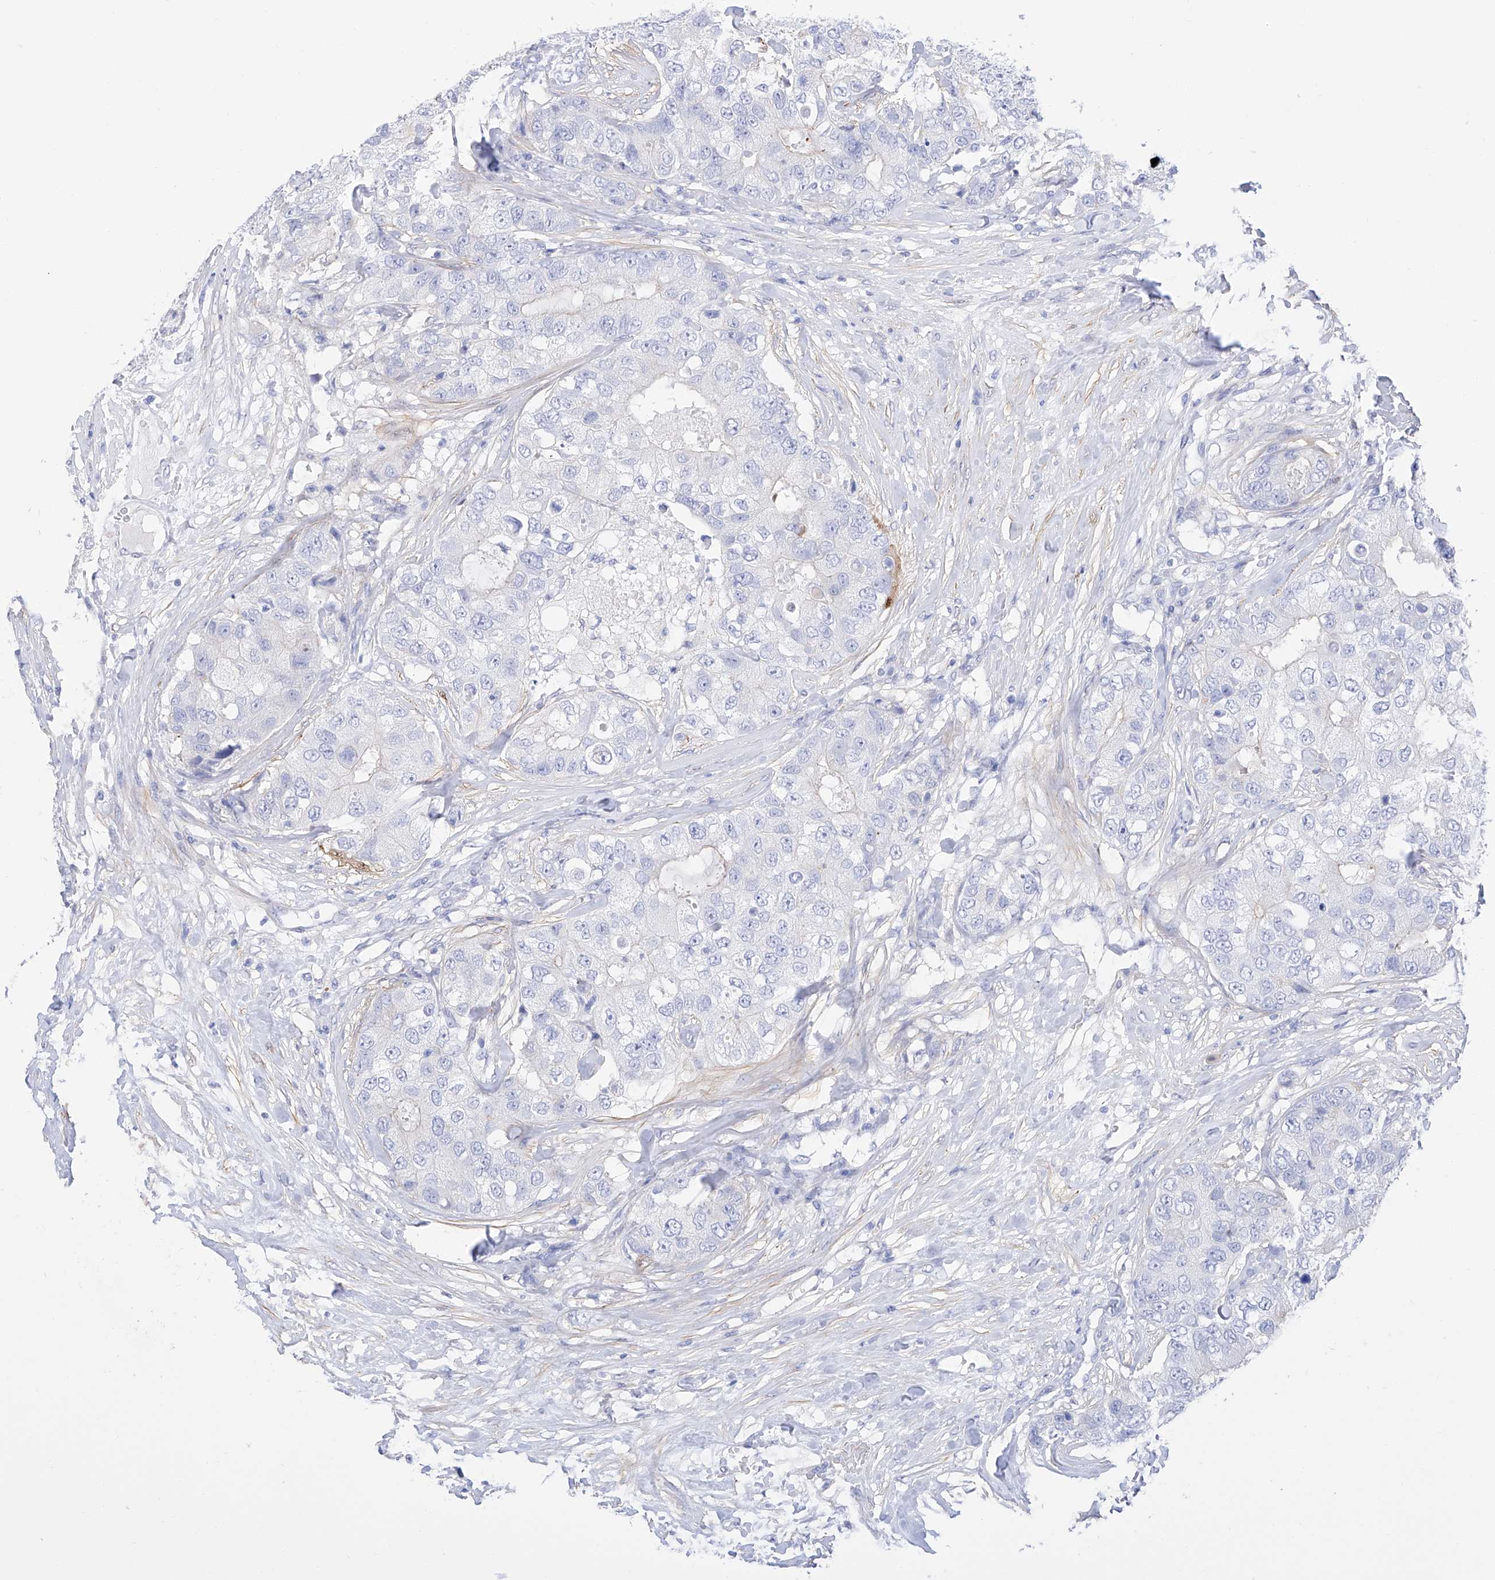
{"staining": {"intensity": "negative", "quantity": "none", "location": "none"}, "tissue": "breast cancer", "cell_type": "Tumor cells", "image_type": "cancer", "snomed": [{"axis": "morphology", "description": "Duct carcinoma"}, {"axis": "topography", "description": "Breast"}], "caption": "Immunohistochemistry (IHC) photomicrograph of human breast infiltrating ductal carcinoma stained for a protein (brown), which displays no staining in tumor cells.", "gene": "TRPC7", "patient": {"sex": "female", "age": 62}}